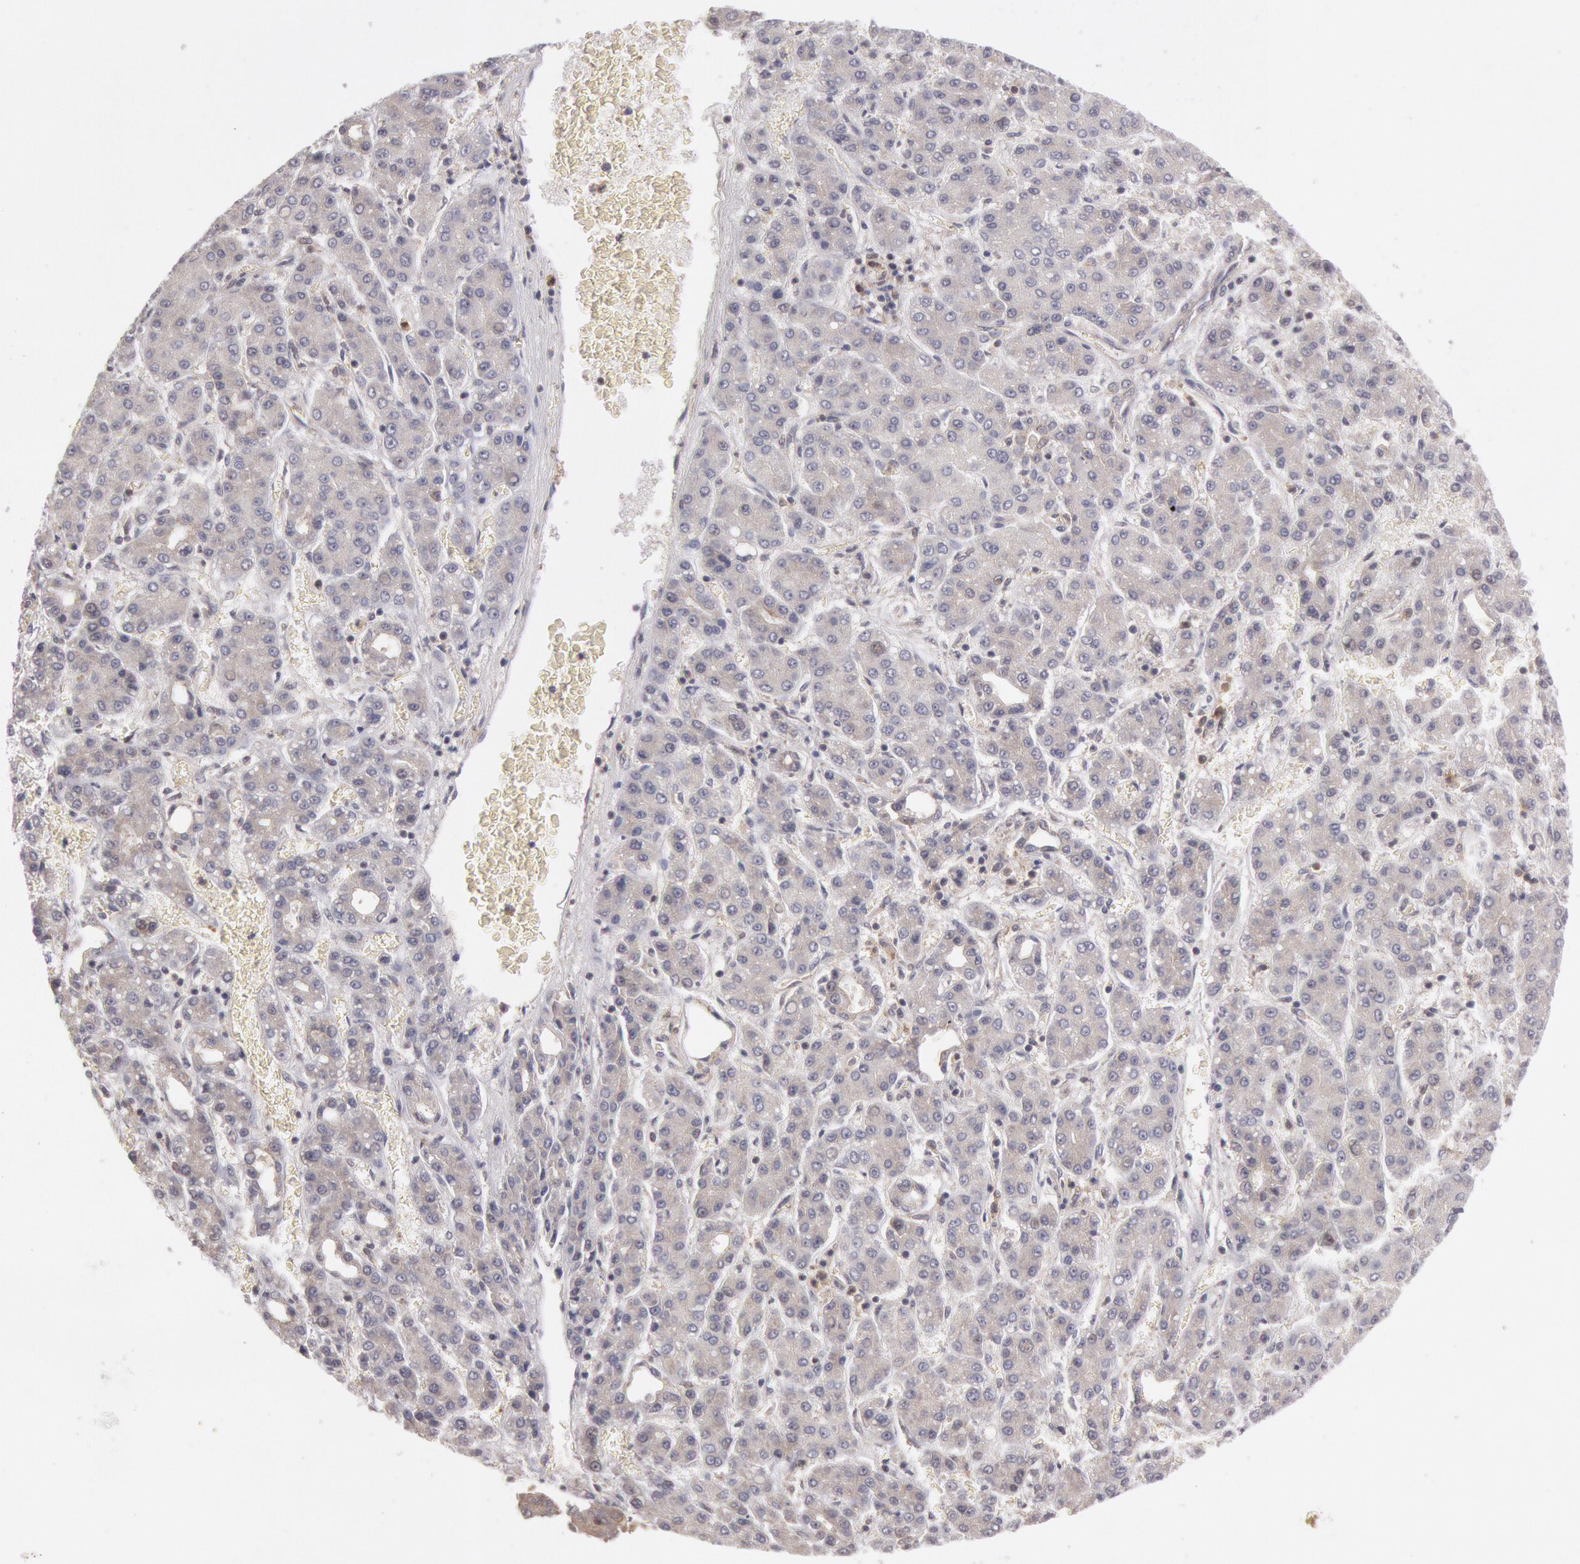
{"staining": {"intensity": "negative", "quantity": "none", "location": "none"}, "tissue": "liver cancer", "cell_type": "Tumor cells", "image_type": "cancer", "snomed": [{"axis": "morphology", "description": "Carcinoma, Hepatocellular, NOS"}, {"axis": "topography", "description": "Liver"}], "caption": "The micrograph reveals no significant positivity in tumor cells of liver cancer.", "gene": "PLA2G6", "patient": {"sex": "male", "age": 69}}